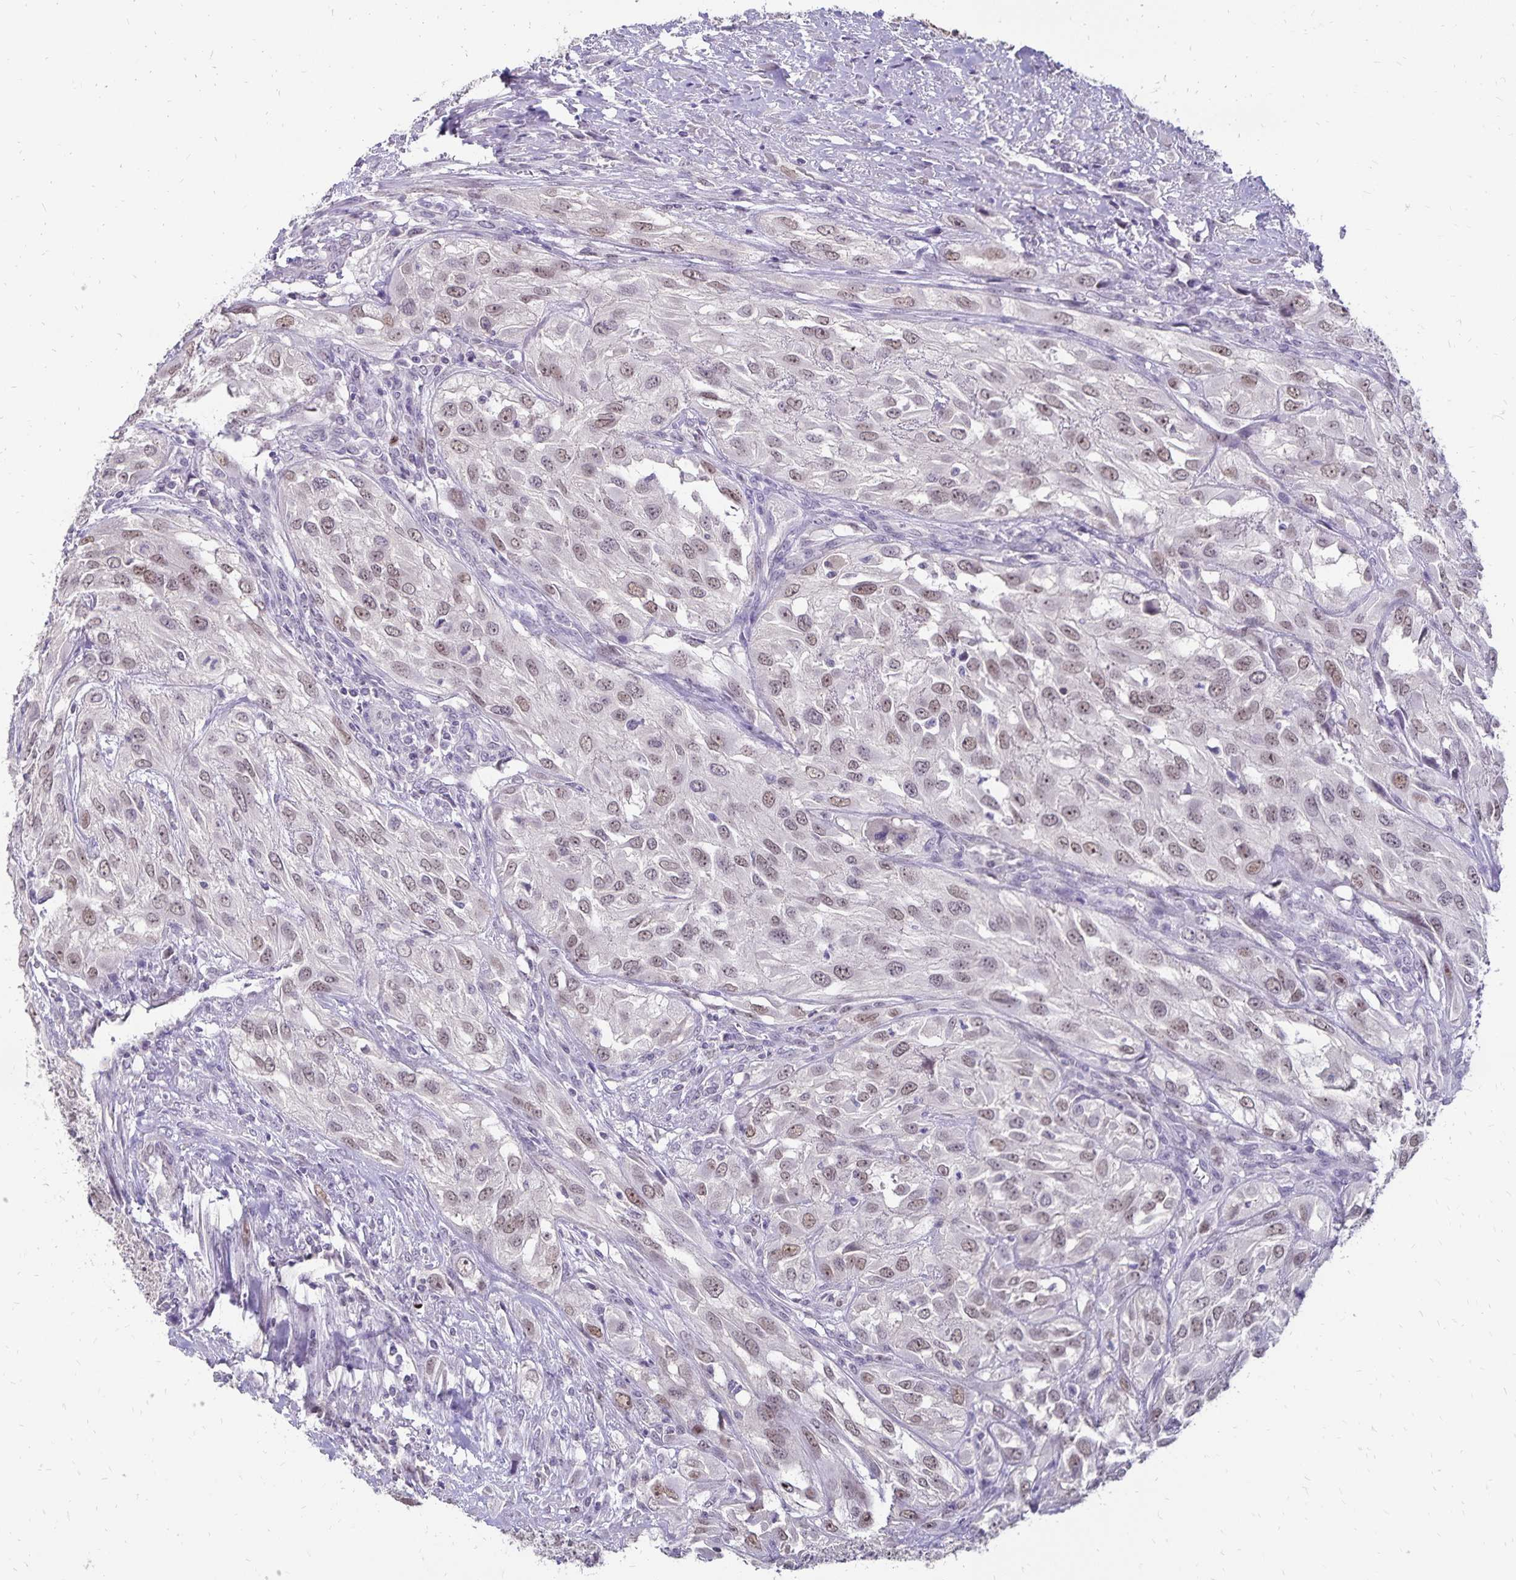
{"staining": {"intensity": "moderate", "quantity": ">75%", "location": "nuclear"}, "tissue": "urothelial cancer", "cell_type": "Tumor cells", "image_type": "cancer", "snomed": [{"axis": "morphology", "description": "Urothelial carcinoma, High grade"}, {"axis": "topography", "description": "Urinary bladder"}], "caption": "Protein expression analysis of human urothelial cancer reveals moderate nuclear staining in approximately >75% of tumor cells.", "gene": "POLB", "patient": {"sex": "male", "age": 67}}